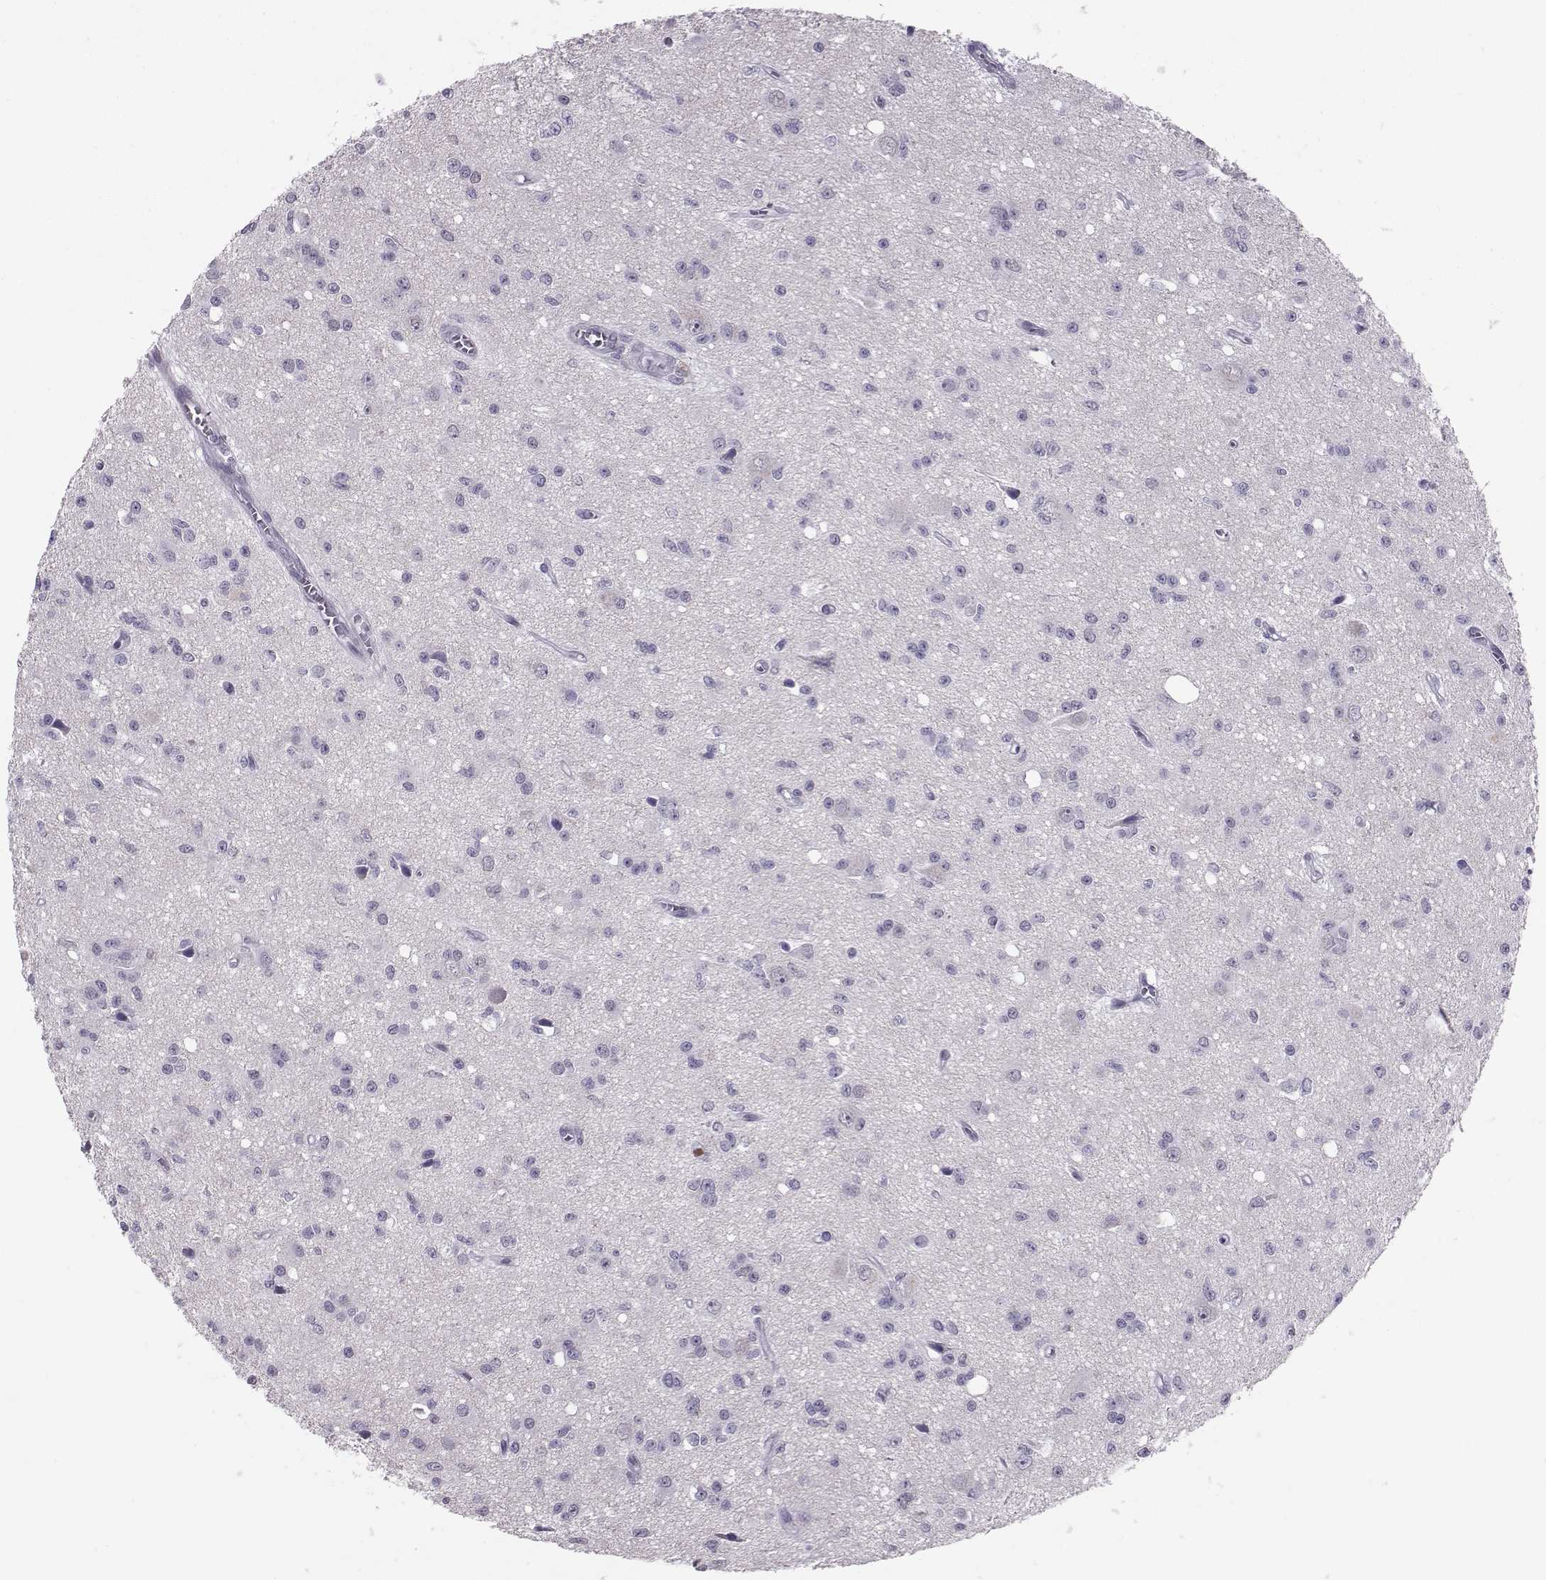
{"staining": {"intensity": "negative", "quantity": "none", "location": "none"}, "tissue": "glioma", "cell_type": "Tumor cells", "image_type": "cancer", "snomed": [{"axis": "morphology", "description": "Glioma, malignant, Low grade"}, {"axis": "topography", "description": "Brain"}], "caption": "This image is of glioma stained with immunohistochemistry to label a protein in brown with the nuclei are counter-stained blue. There is no staining in tumor cells. Nuclei are stained in blue.", "gene": "DNAAF1", "patient": {"sex": "female", "age": 45}}